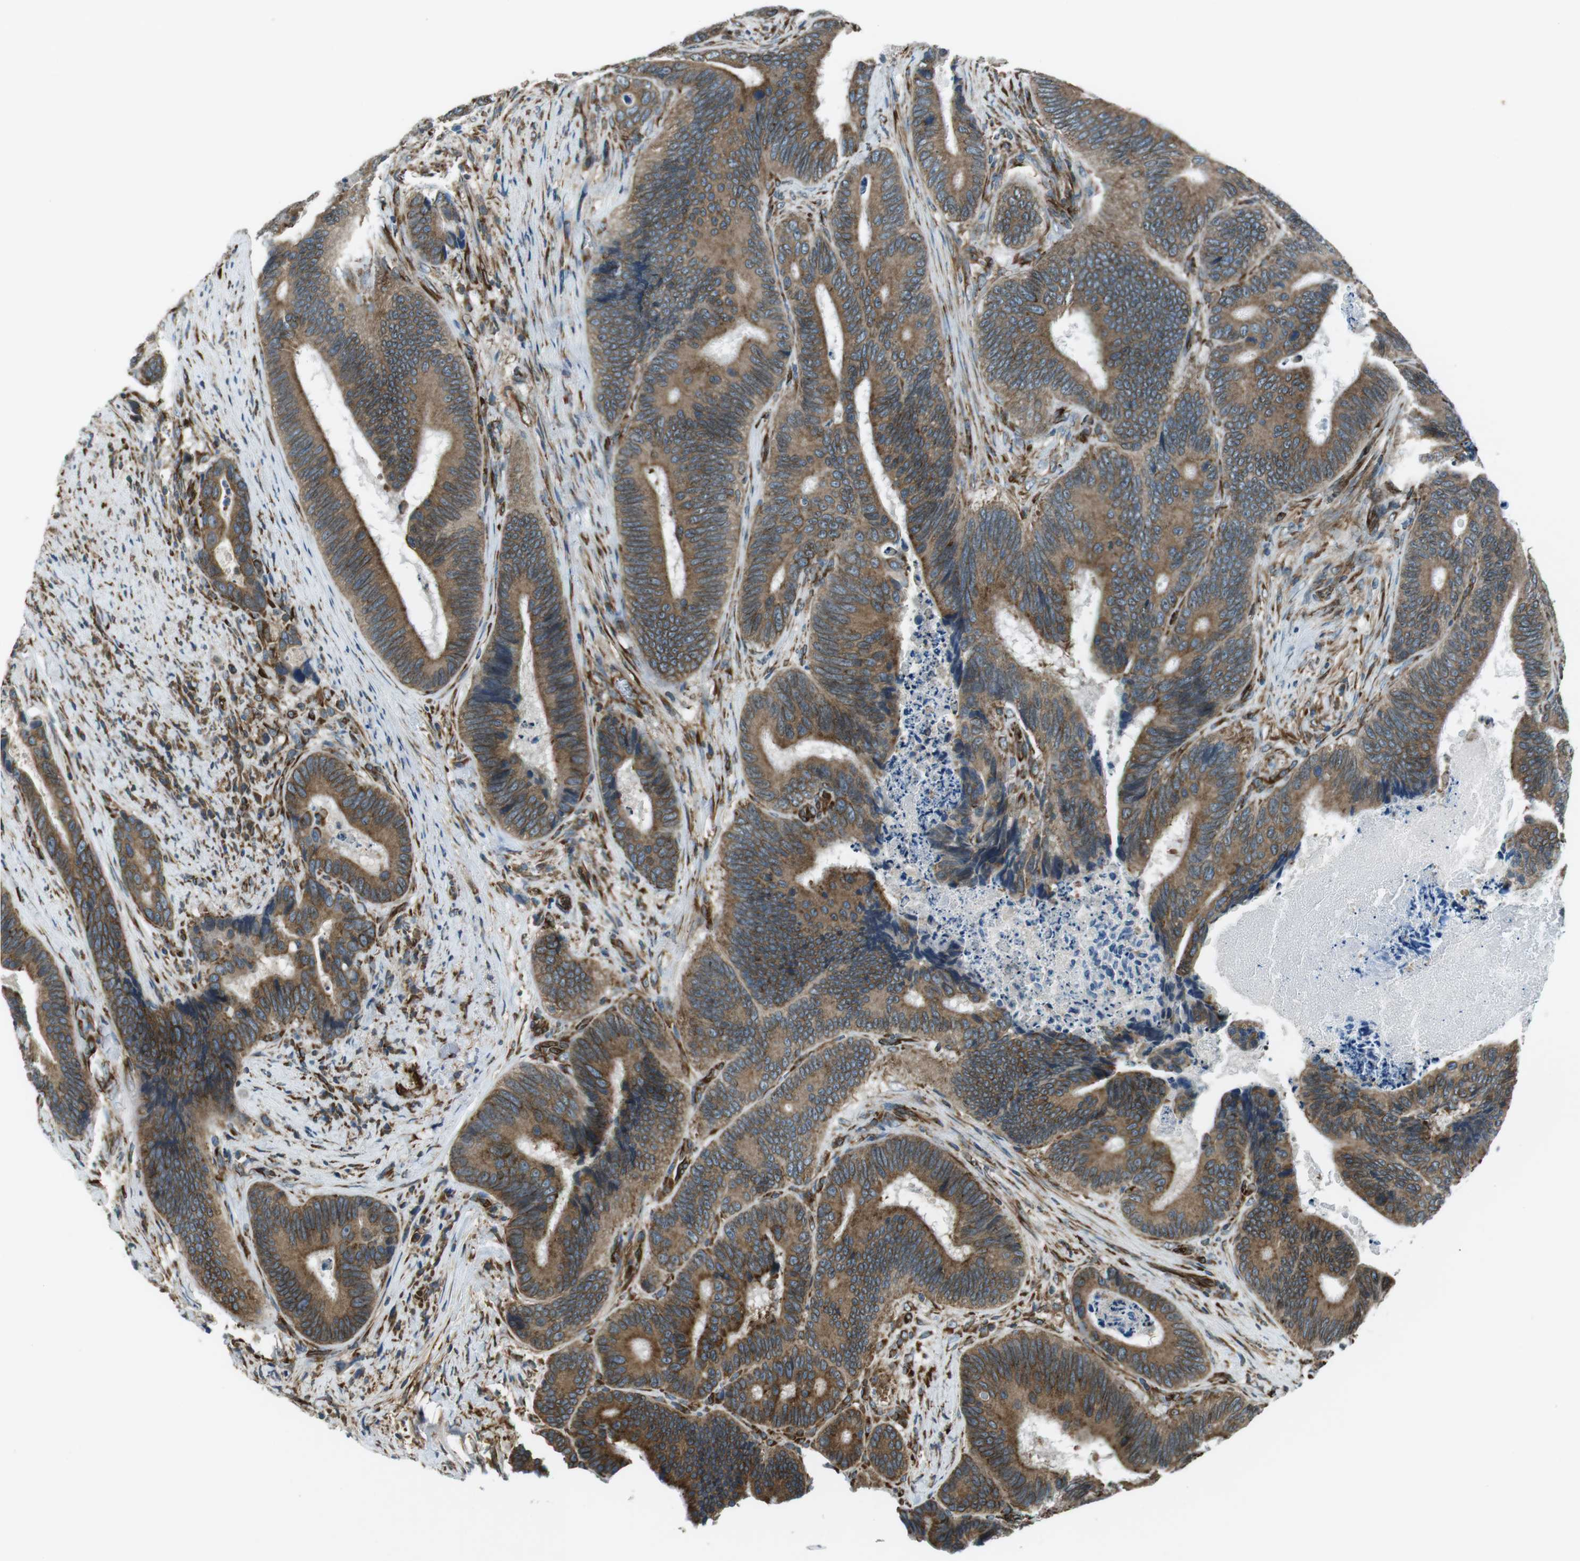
{"staining": {"intensity": "moderate", "quantity": ">75%", "location": "cytoplasmic/membranous"}, "tissue": "colorectal cancer", "cell_type": "Tumor cells", "image_type": "cancer", "snomed": [{"axis": "morphology", "description": "Inflammation, NOS"}, {"axis": "morphology", "description": "Adenocarcinoma, NOS"}, {"axis": "topography", "description": "Colon"}], "caption": "Human colorectal cancer stained with a brown dye demonstrates moderate cytoplasmic/membranous positive positivity in approximately >75% of tumor cells.", "gene": "KTN1", "patient": {"sex": "male", "age": 72}}